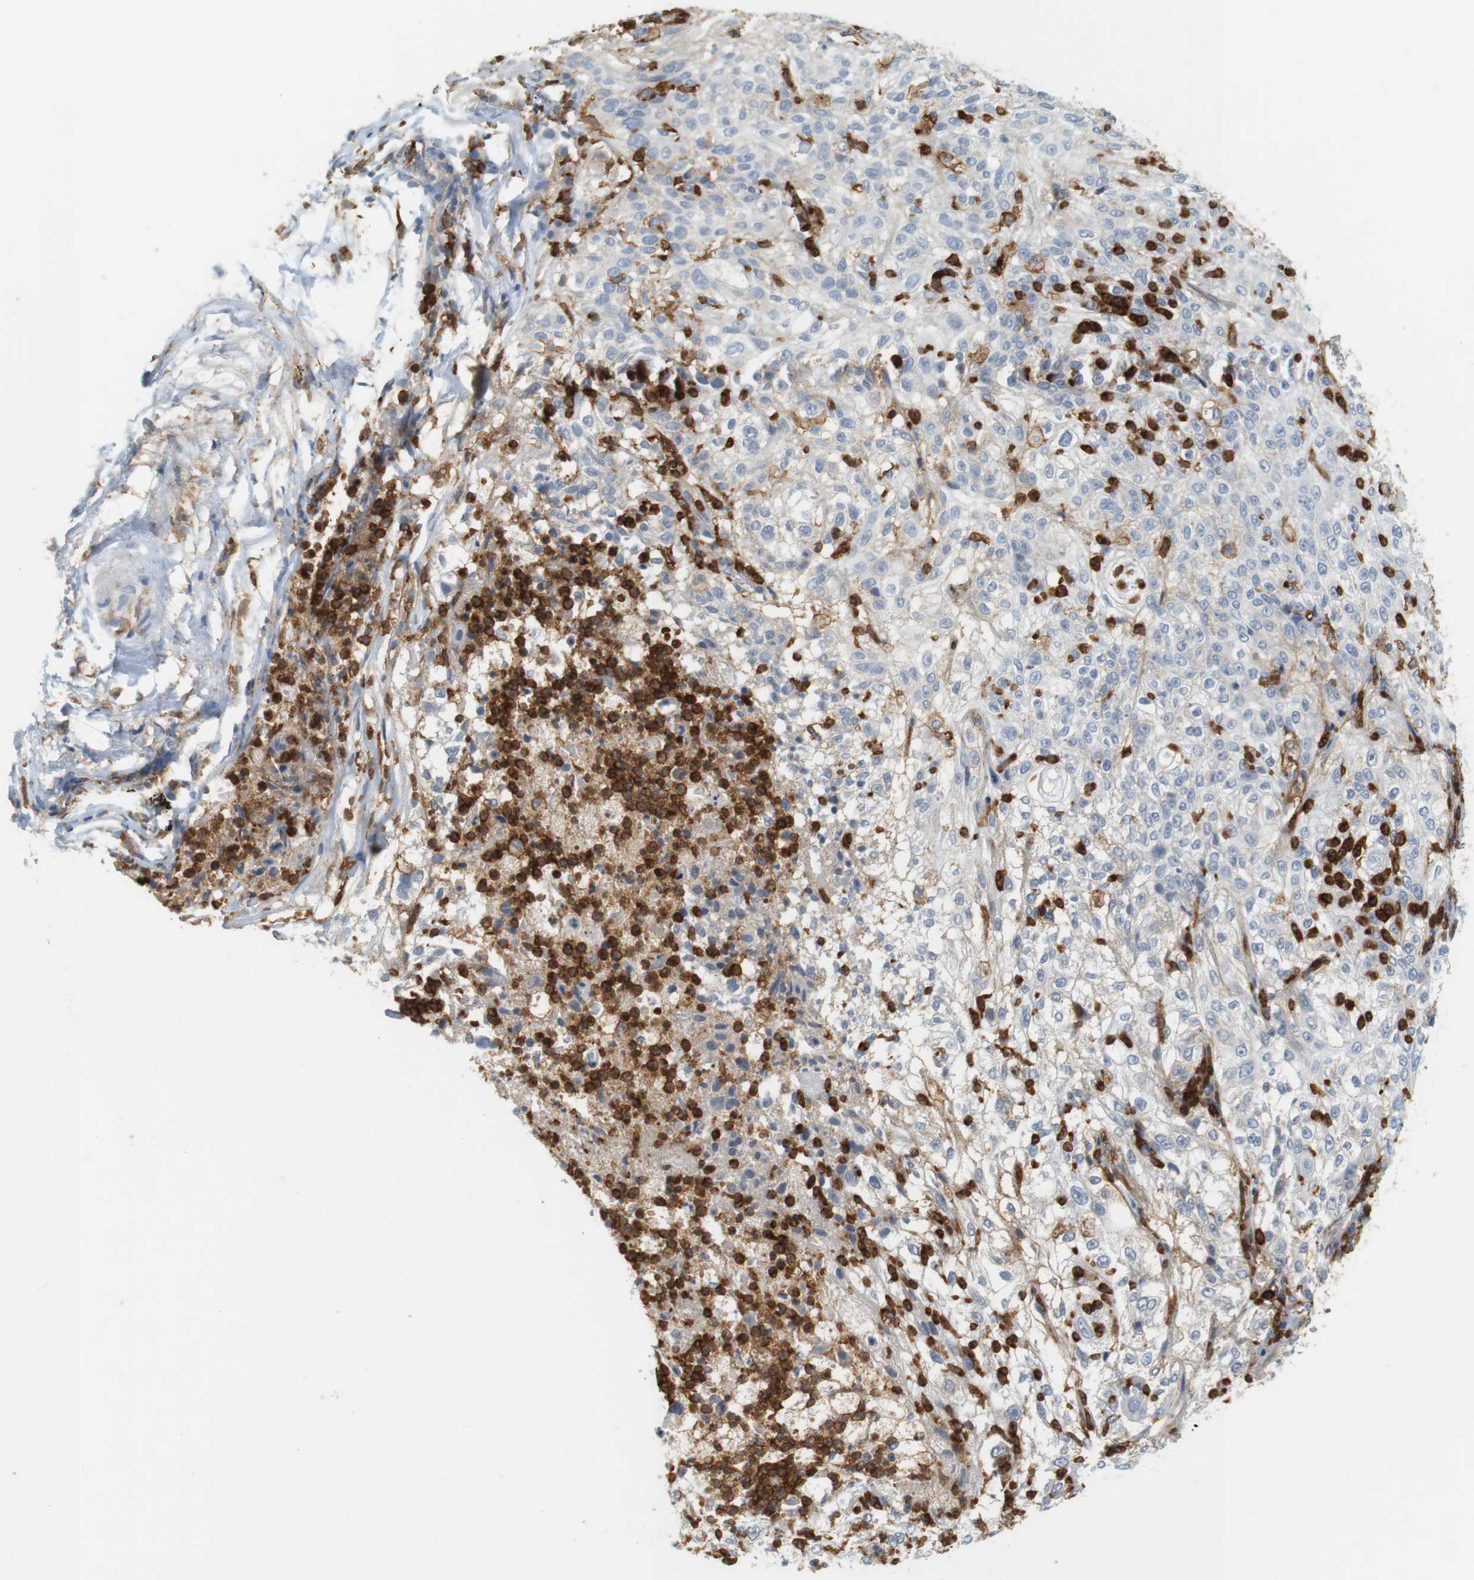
{"staining": {"intensity": "negative", "quantity": "none", "location": "none"}, "tissue": "lung cancer", "cell_type": "Tumor cells", "image_type": "cancer", "snomed": [{"axis": "morphology", "description": "Inflammation, NOS"}, {"axis": "morphology", "description": "Squamous cell carcinoma, NOS"}, {"axis": "topography", "description": "Lymph node"}, {"axis": "topography", "description": "Soft tissue"}, {"axis": "topography", "description": "Lung"}], "caption": "Lung squamous cell carcinoma stained for a protein using immunohistochemistry (IHC) exhibits no staining tumor cells.", "gene": "SIRPA", "patient": {"sex": "male", "age": 66}}